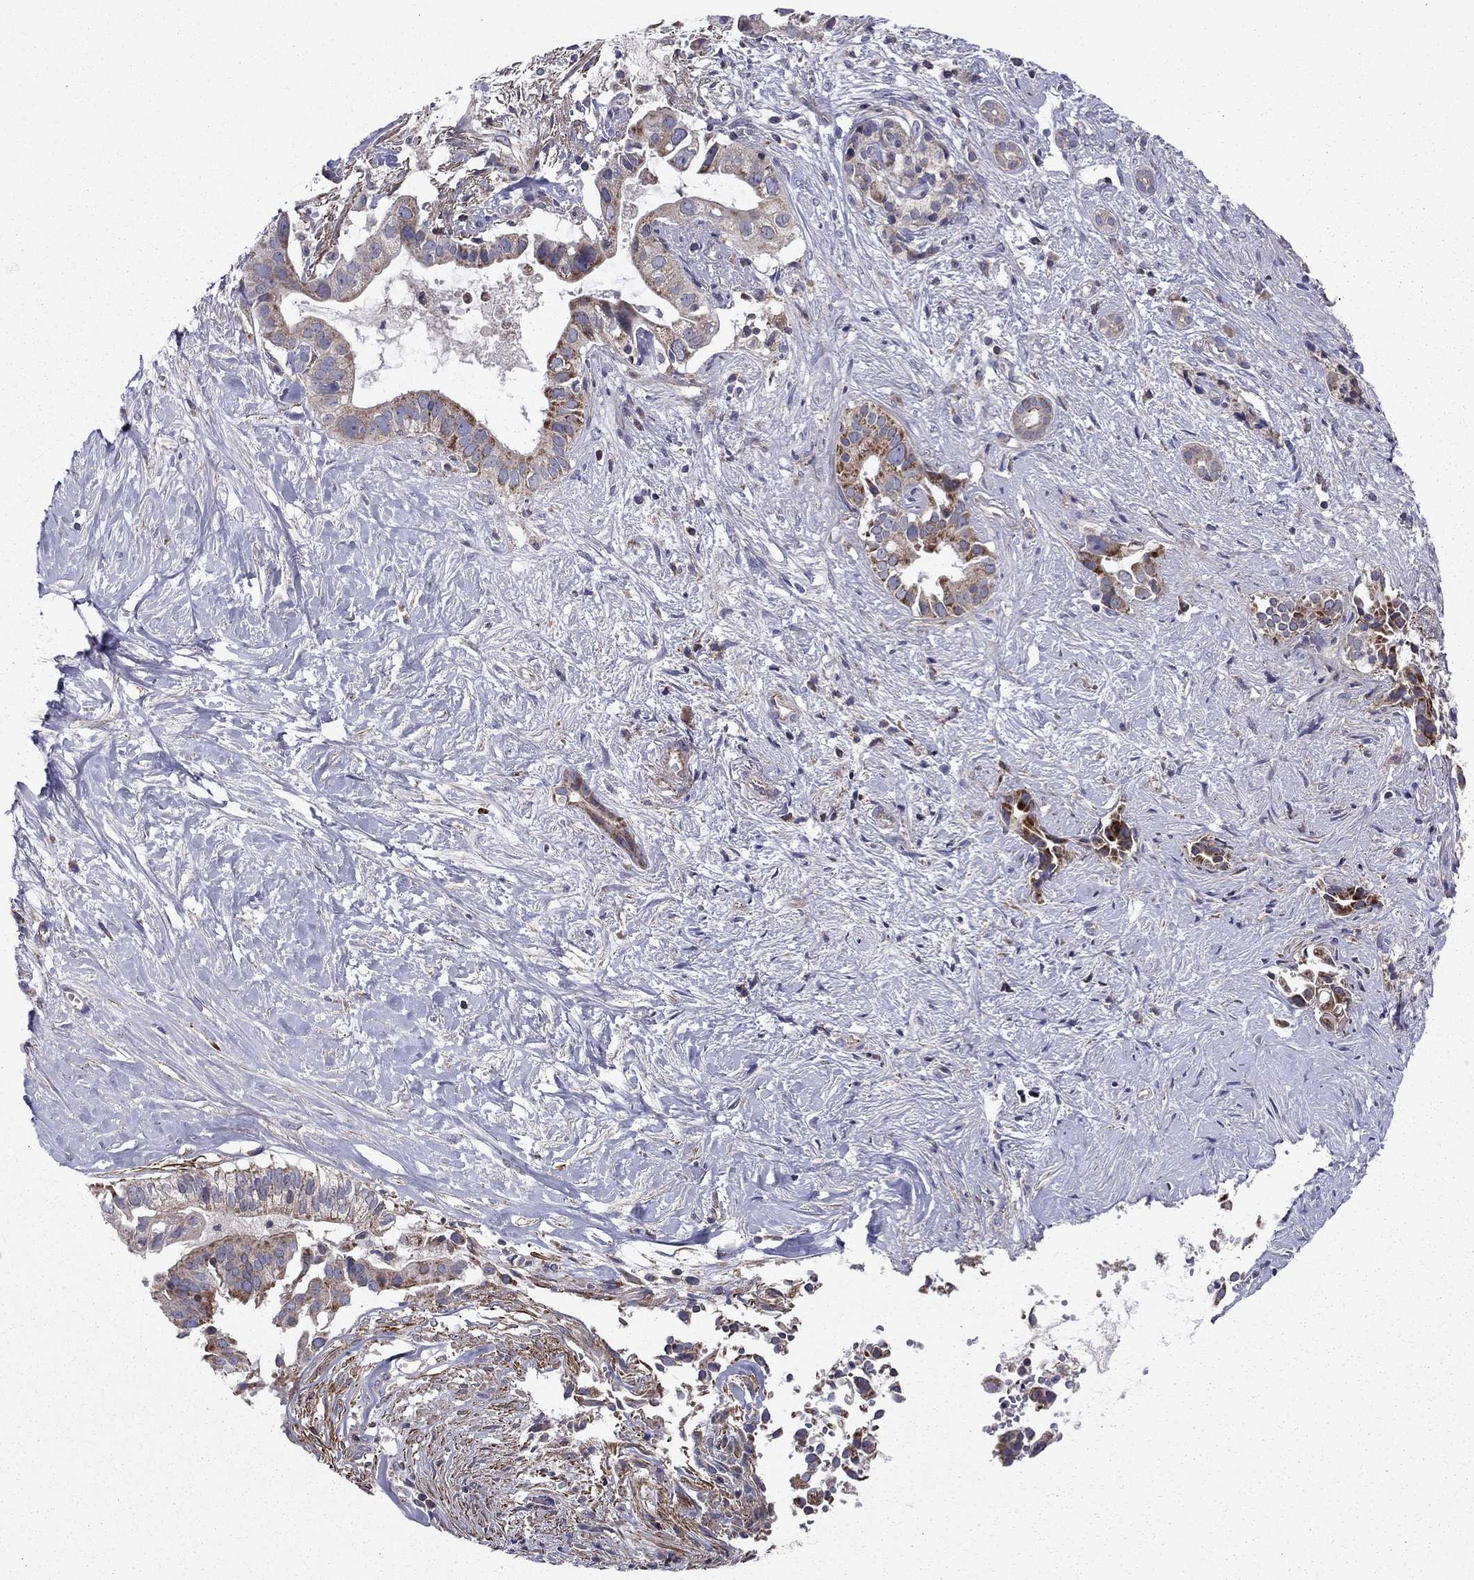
{"staining": {"intensity": "strong", "quantity": "<25%", "location": "cytoplasmic/membranous"}, "tissue": "pancreatic cancer", "cell_type": "Tumor cells", "image_type": "cancer", "snomed": [{"axis": "morphology", "description": "Adenocarcinoma, NOS"}, {"axis": "topography", "description": "Pancreas"}], "caption": "Immunohistochemistry staining of pancreatic adenocarcinoma, which shows medium levels of strong cytoplasmic/membranous positivity in approximately <25% of tumor cells indicating strong cytoplasmic/membranous protein positivity. The staining was performed using DAB (3,3'-diaminobenzidine) (brown) for protein detection and nuclei were counterstained in hematoxylin (blue).", "gene": "ALG6", "patient": {"sex": "male", "age": 61}}